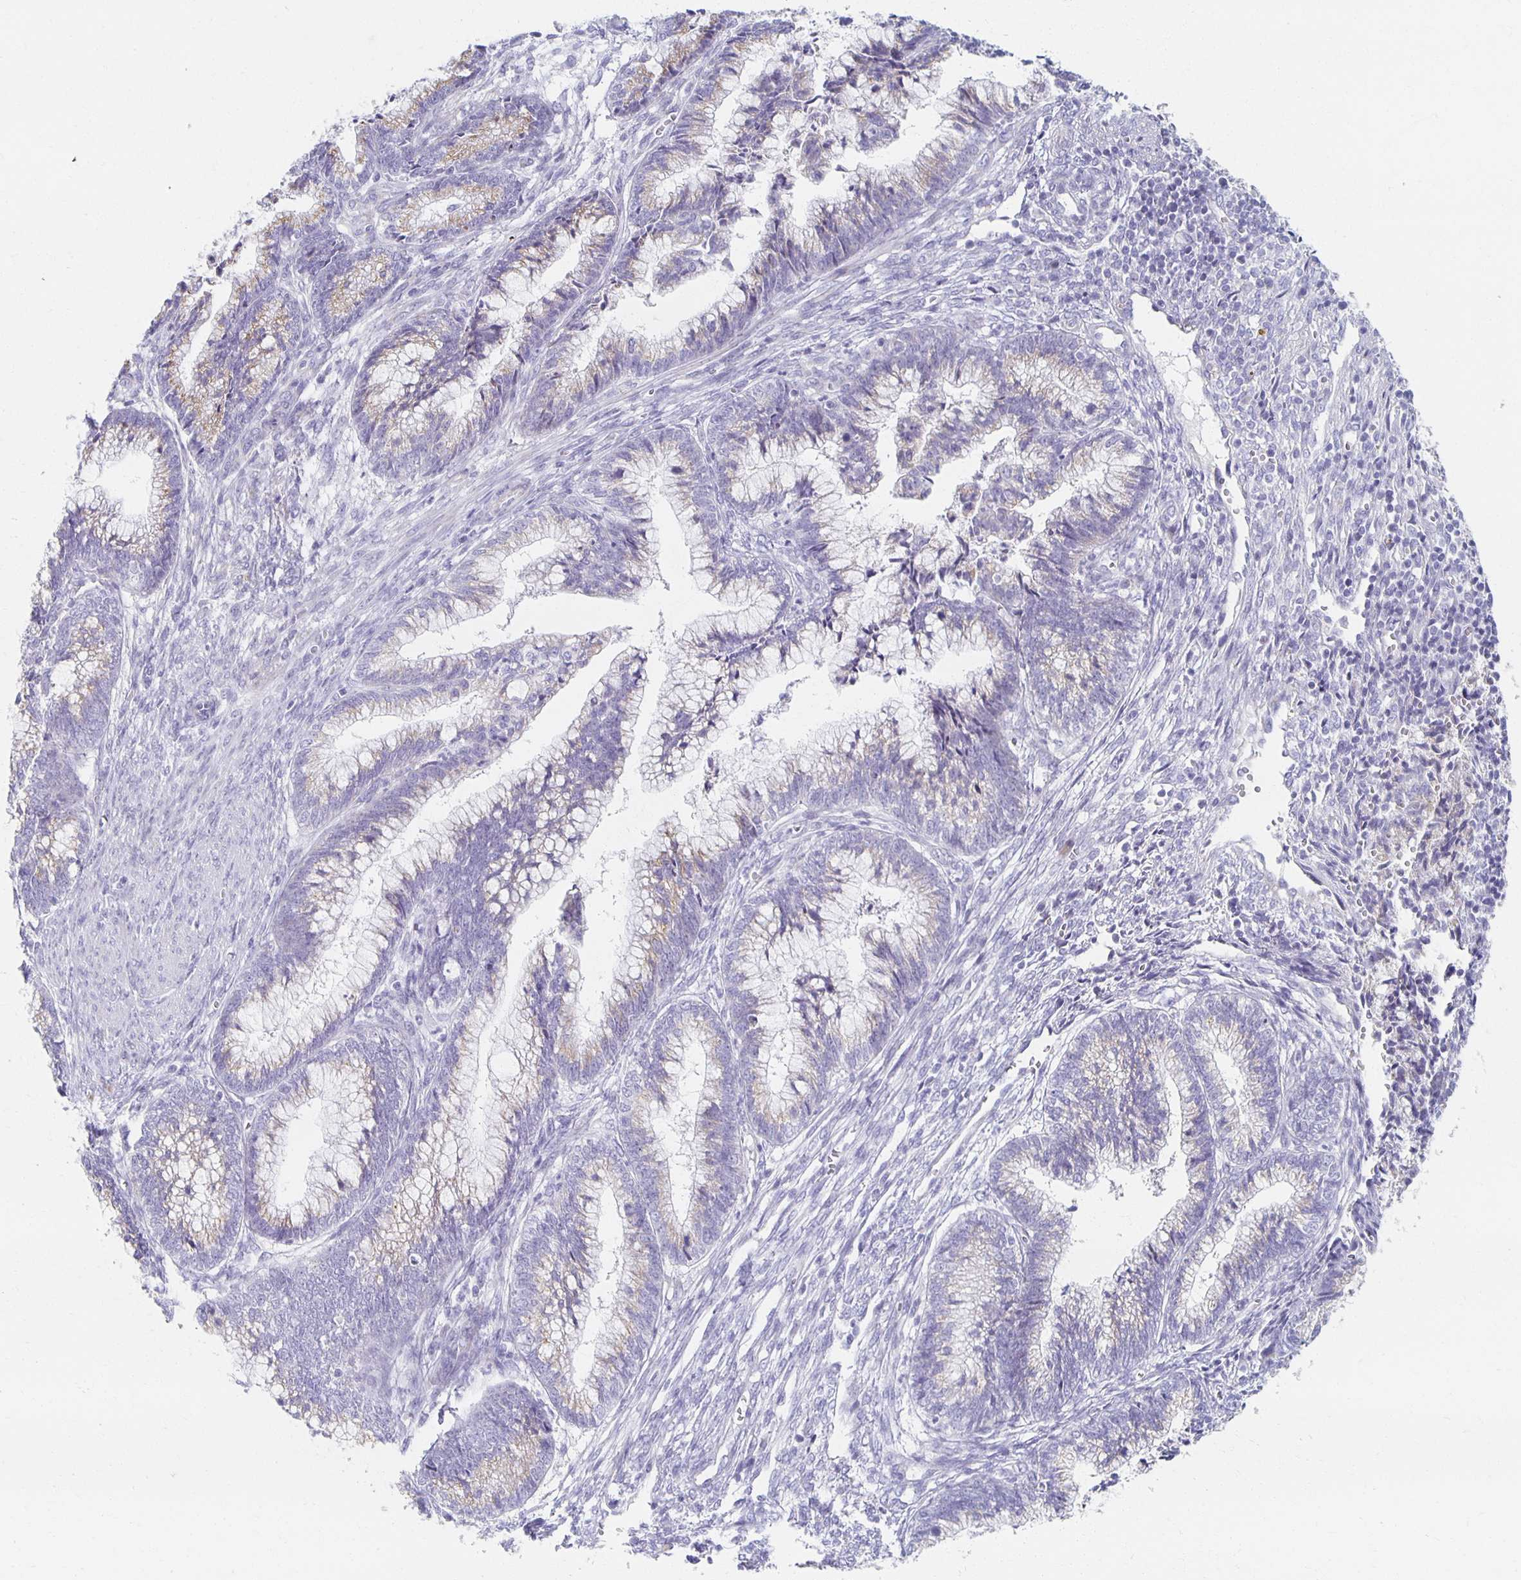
{"staining": {"intensity": "weak", "quantity": "25%-75%", "location": "cytoplasmic/membranous"}, "tissue": "cervical cancer", "cell_type": "Tumor cells", "image_type": "cancer", "snomed": [{"axis": "morphology", "description": "Adenocarcinoma, NOS"}, {"axis": "topography", "description": "Cervix"}], "caption": "This is a micrograph of immunohistochemistry staining of adenocarcinoma (cervical), which shows weak positivity in the cytoplasmic/membranous of tumor cells.", "gene": "TEX44", "patient": {"sex": "female", "age": 44}}